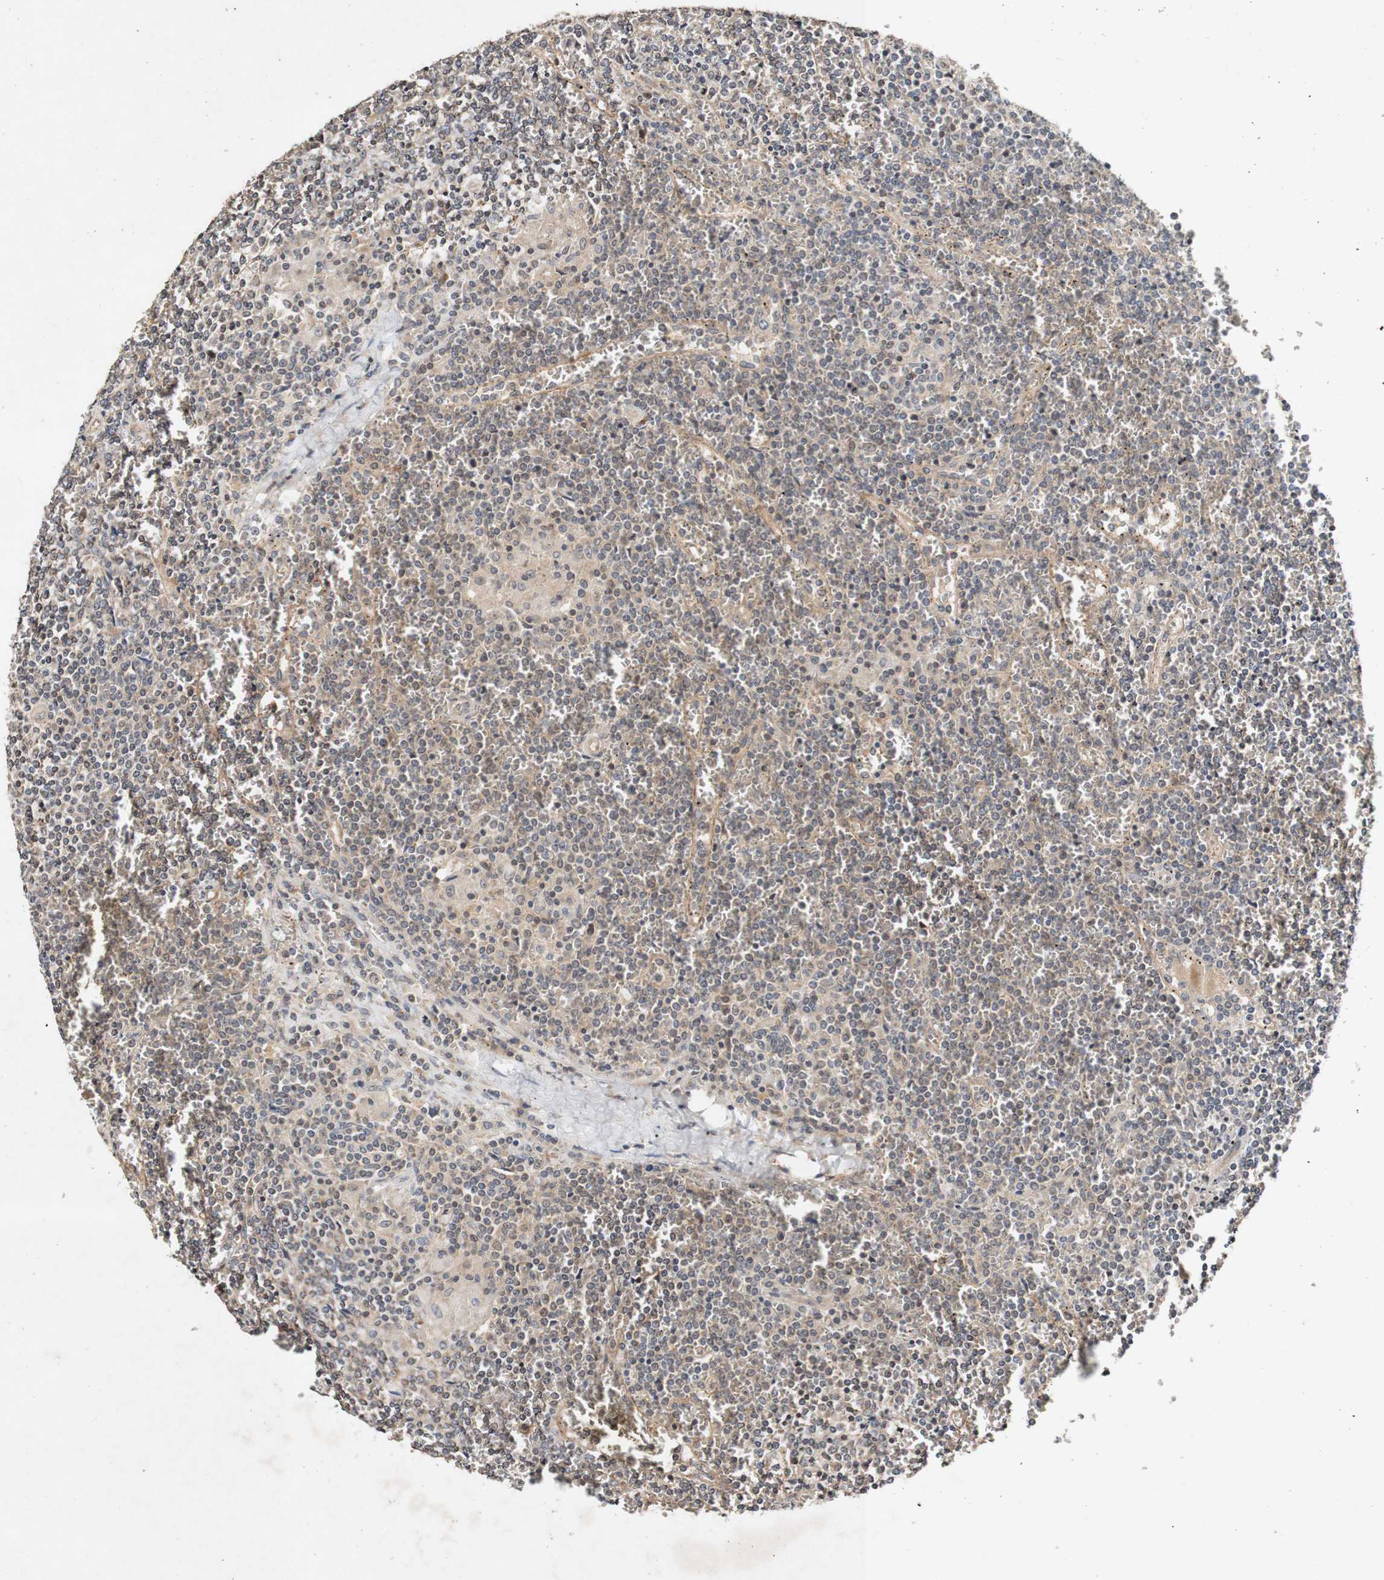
{"staining": {"intensity": "weak", "quantity": "25%-75%", "location": "cytoplasmic/membranous"}, "tissue": "lymphoma", "cell_type": "Tumor cells", "image_type": "cancer", "snomed": [{"axis": "morphology", "description": "Malignant lymphoma, non-Hodgkin's type, Low grade"}, {"axis": "topography", "description": "Spleen"}], "caption": "This histopathology image reveals immunohistochemistry (IHC) staining of low-grade malignant lymphoma, non-Hodgkin's type, with low weak cytoplasmic/membranous staining in approximately 25%-75% of tumor cells.", "gene": "PIN1", "patient": {"sex": "female", "age": 19}}